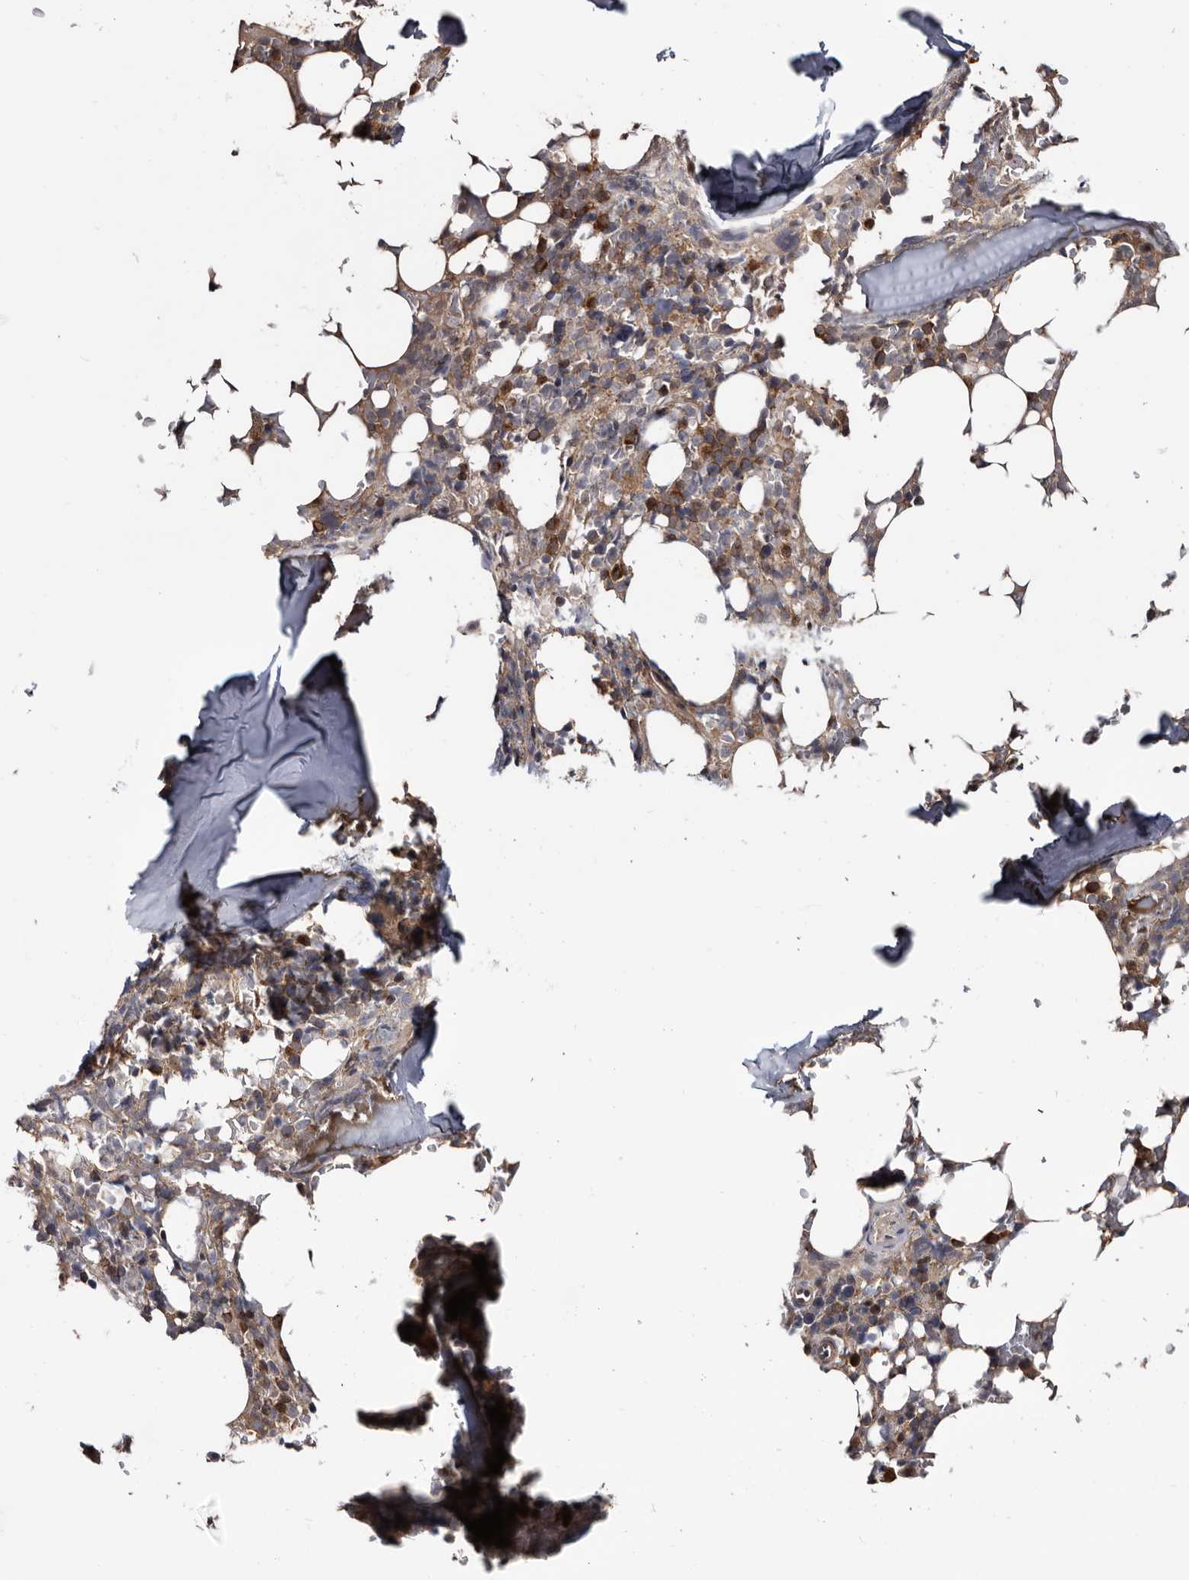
{"staining": {"intensity": "moderate", "quantity": "25%-75%", "location": "cytoplasmic/membranous"}, "tissue": "bone marrow", "cell_type": "Hematopoietic cells", "image_type": "normal", "snomed": [{"axis": "morphology", "description": "Normal tissue, NOS"}, {"axis": "topography", "description": "Bone marrow"}], "caption": "DAB immunohistochemical staining of unremarkable human bone marrow exhibits moderate cytoplasmic/membranous protein positivity in approximately 25%-75% of hematopoietic cells.", "gene": "TTI2", "patient": {"sex": "male", "age": 58}}